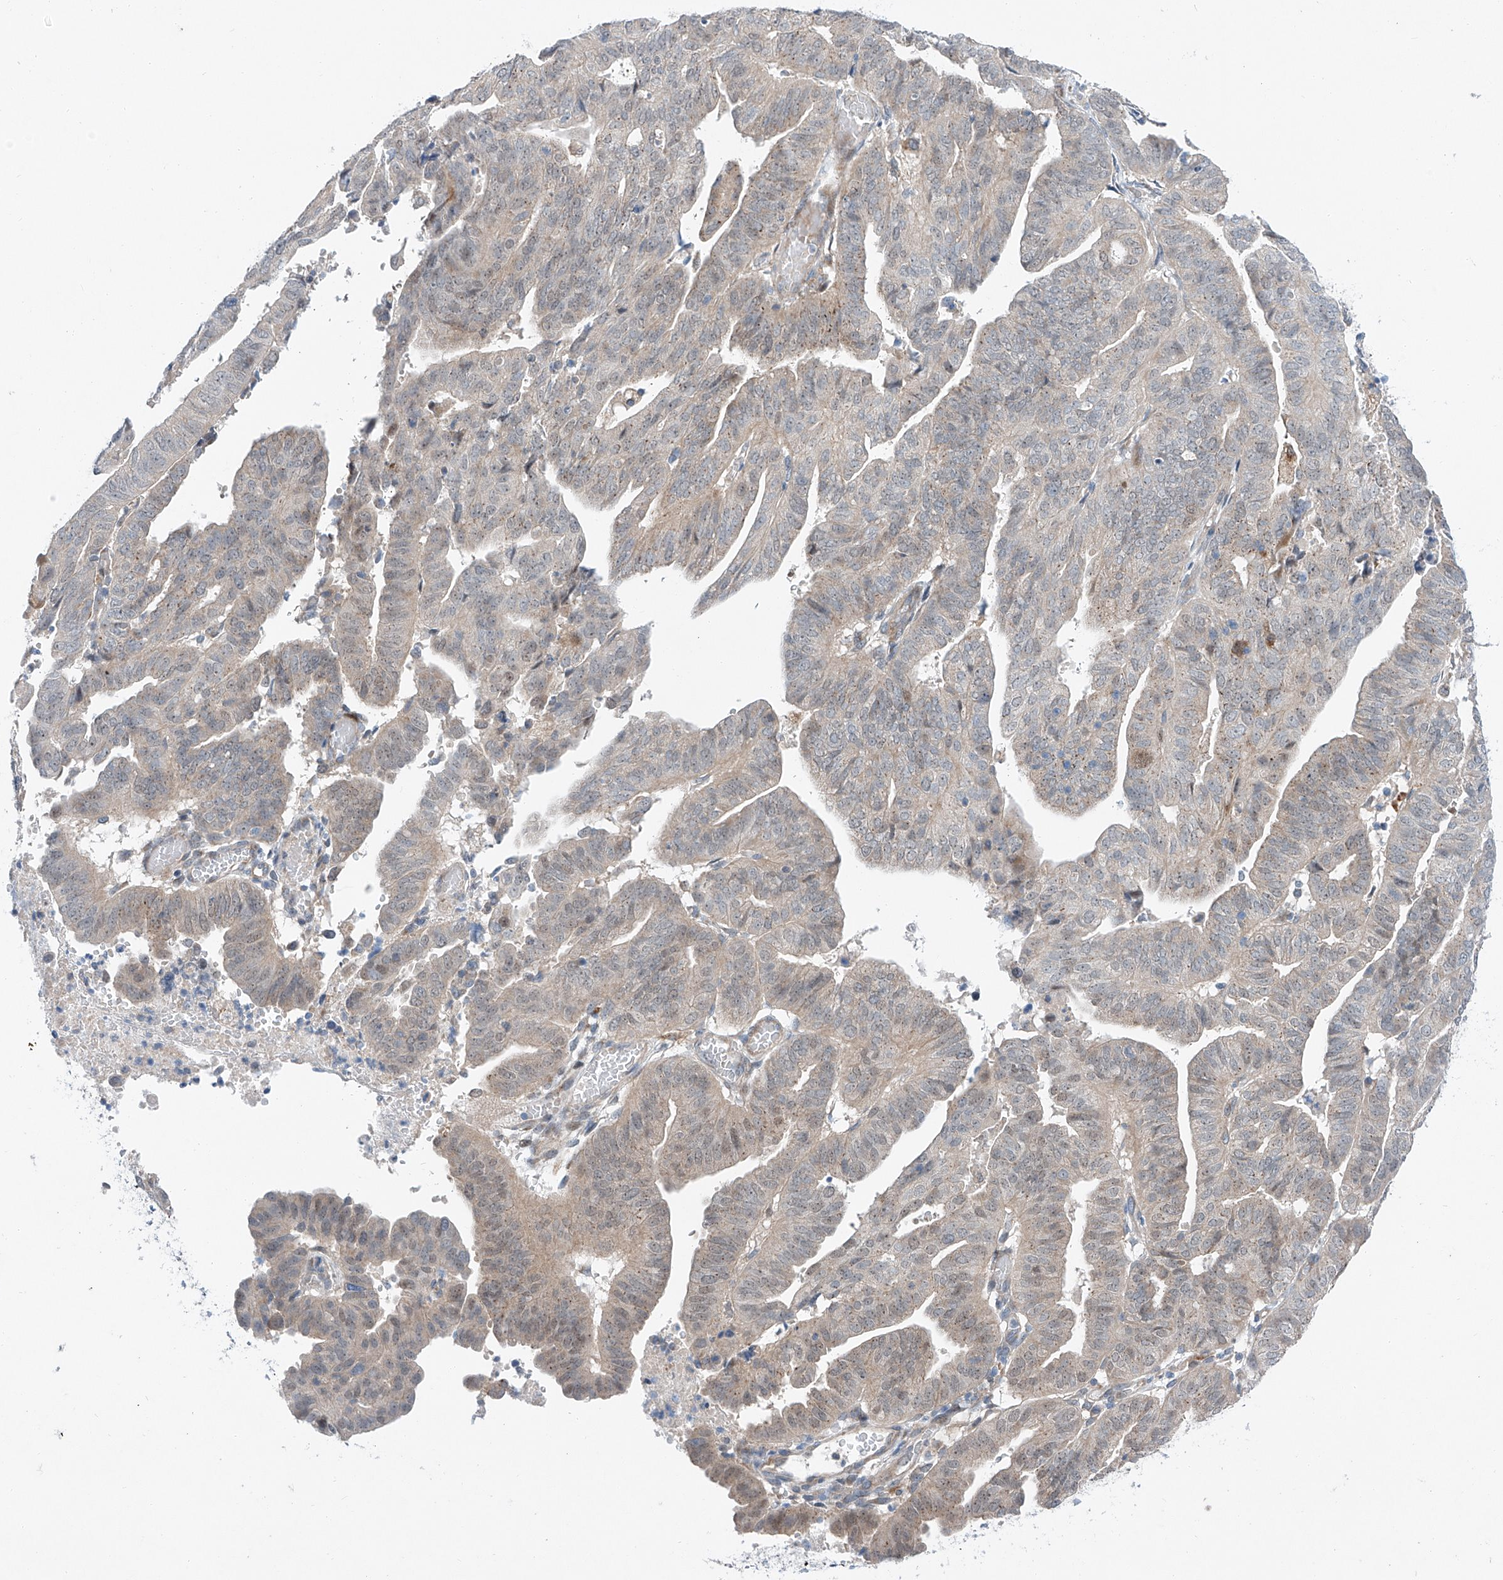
{"staining": {"intensity": "weak", "quantity": "25%-75%", "location": "nuclear"}, "tissue": "endometrial cancer", "cell_type": "Tumor cells", "image_type": "cancer", "snomed": [{"axis": "morphology", "description": "Adenocarcinoma, NOS"}, {"axis": "topography", "description": "Uterus"}], "caption": "Protein analysis of adenocarcinoma (endometrial) tissue displays weak nuclear staining in approximately 25%-75% of tumor cells. The staining was performed using DAB to visualize the protein expression in brown, while the nuclei were stained in blue with hematoxylin (Magnification: 20x).", "gene": "CLDND1", "patient": {"sex": "female", "age": 77}}